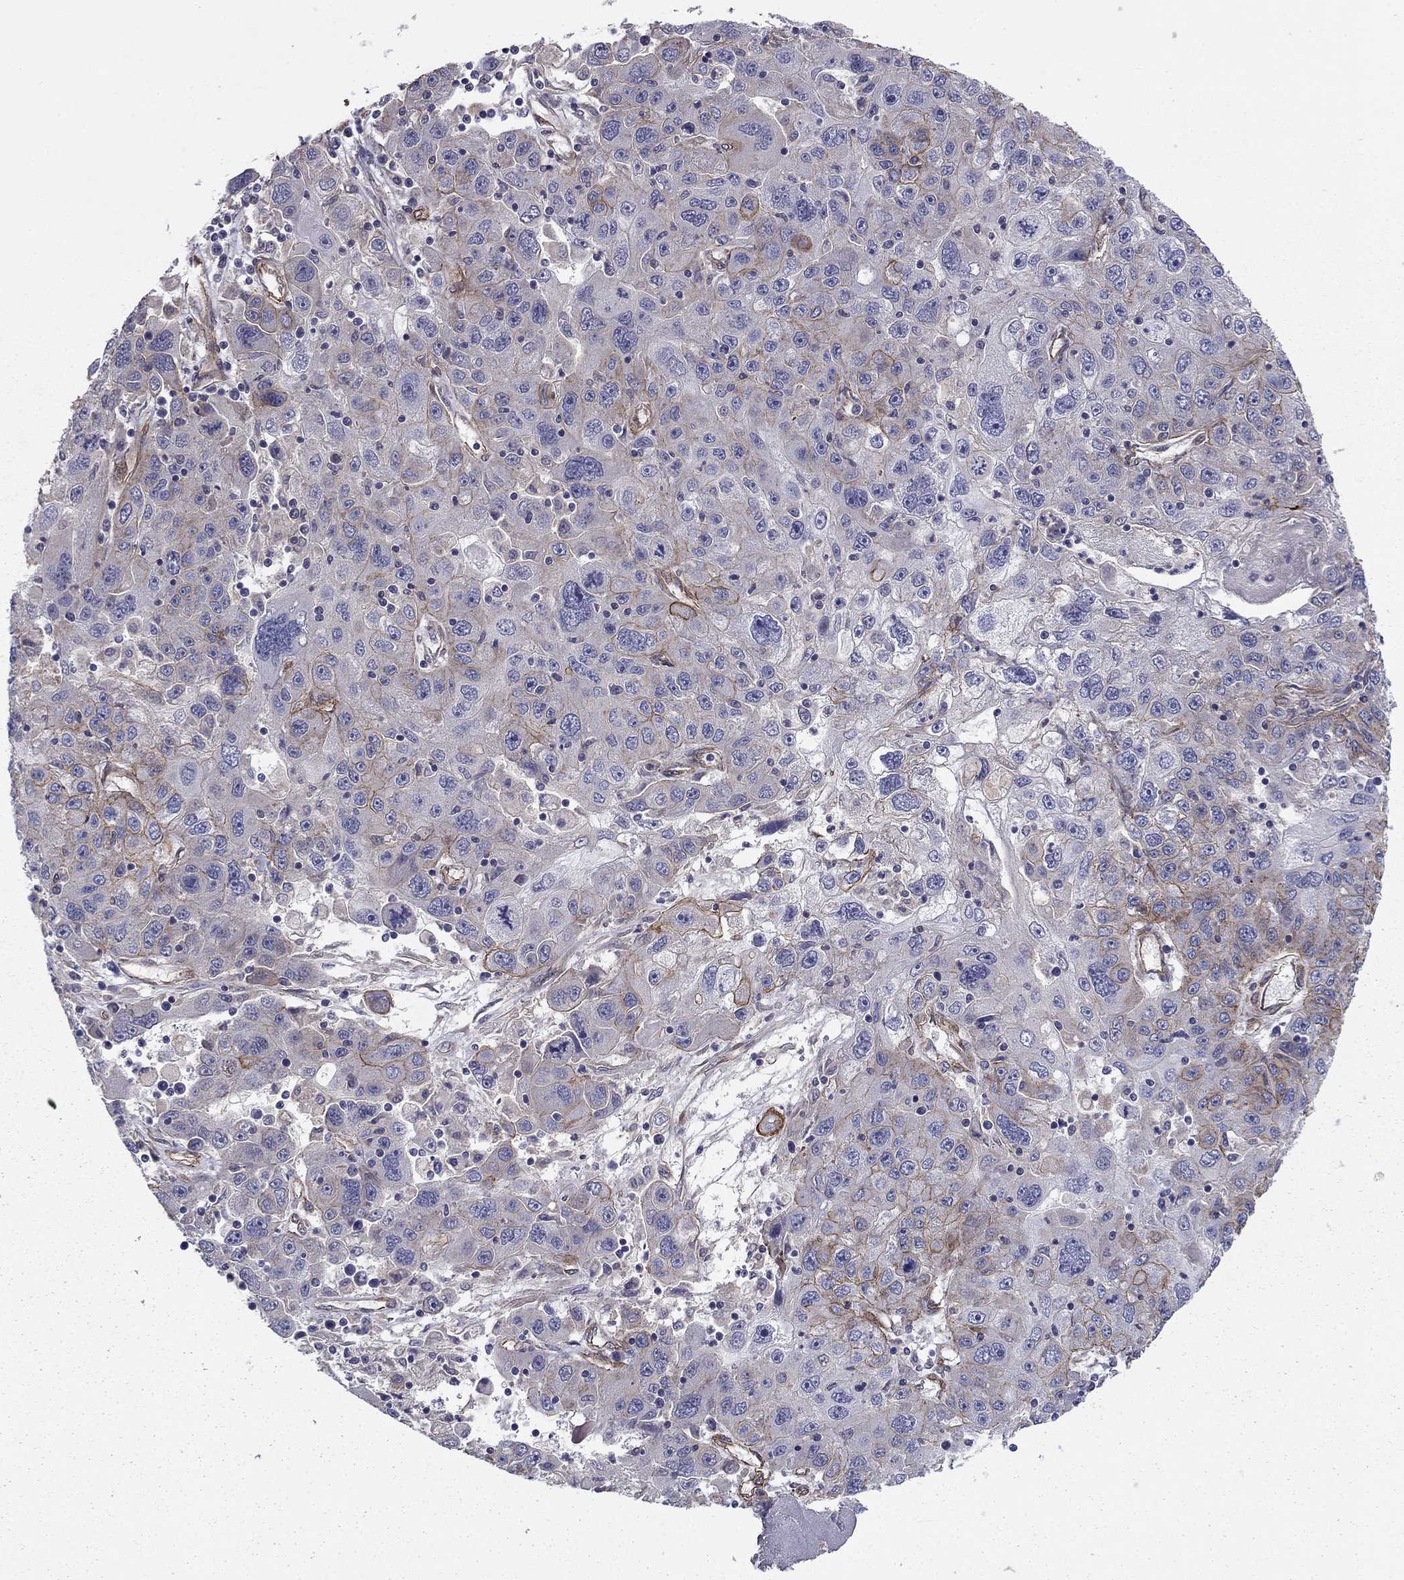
{"staining": {"intensity": "strong", "quantity": "<25%", "location": "cytoplasmic/membranous"}, "tissue": "stomach cancer", "cell_type": "Tumor cells", "image_type": "cancer", "snomed": [{"axis": "morphology", "description": "Adenocarcinoma, NOS"}, {"axis": "topography", "description": "Stomach"}], "caption": "Protein positivity by immunohistochemistry (IHC) reveals strong cytoplasmic/membranous positivity in approximately <25% of tumor cells in adenocarcinoma (stomach).", "gene": "SHMT1", "patient": {"sex": "male", "age": 56}}